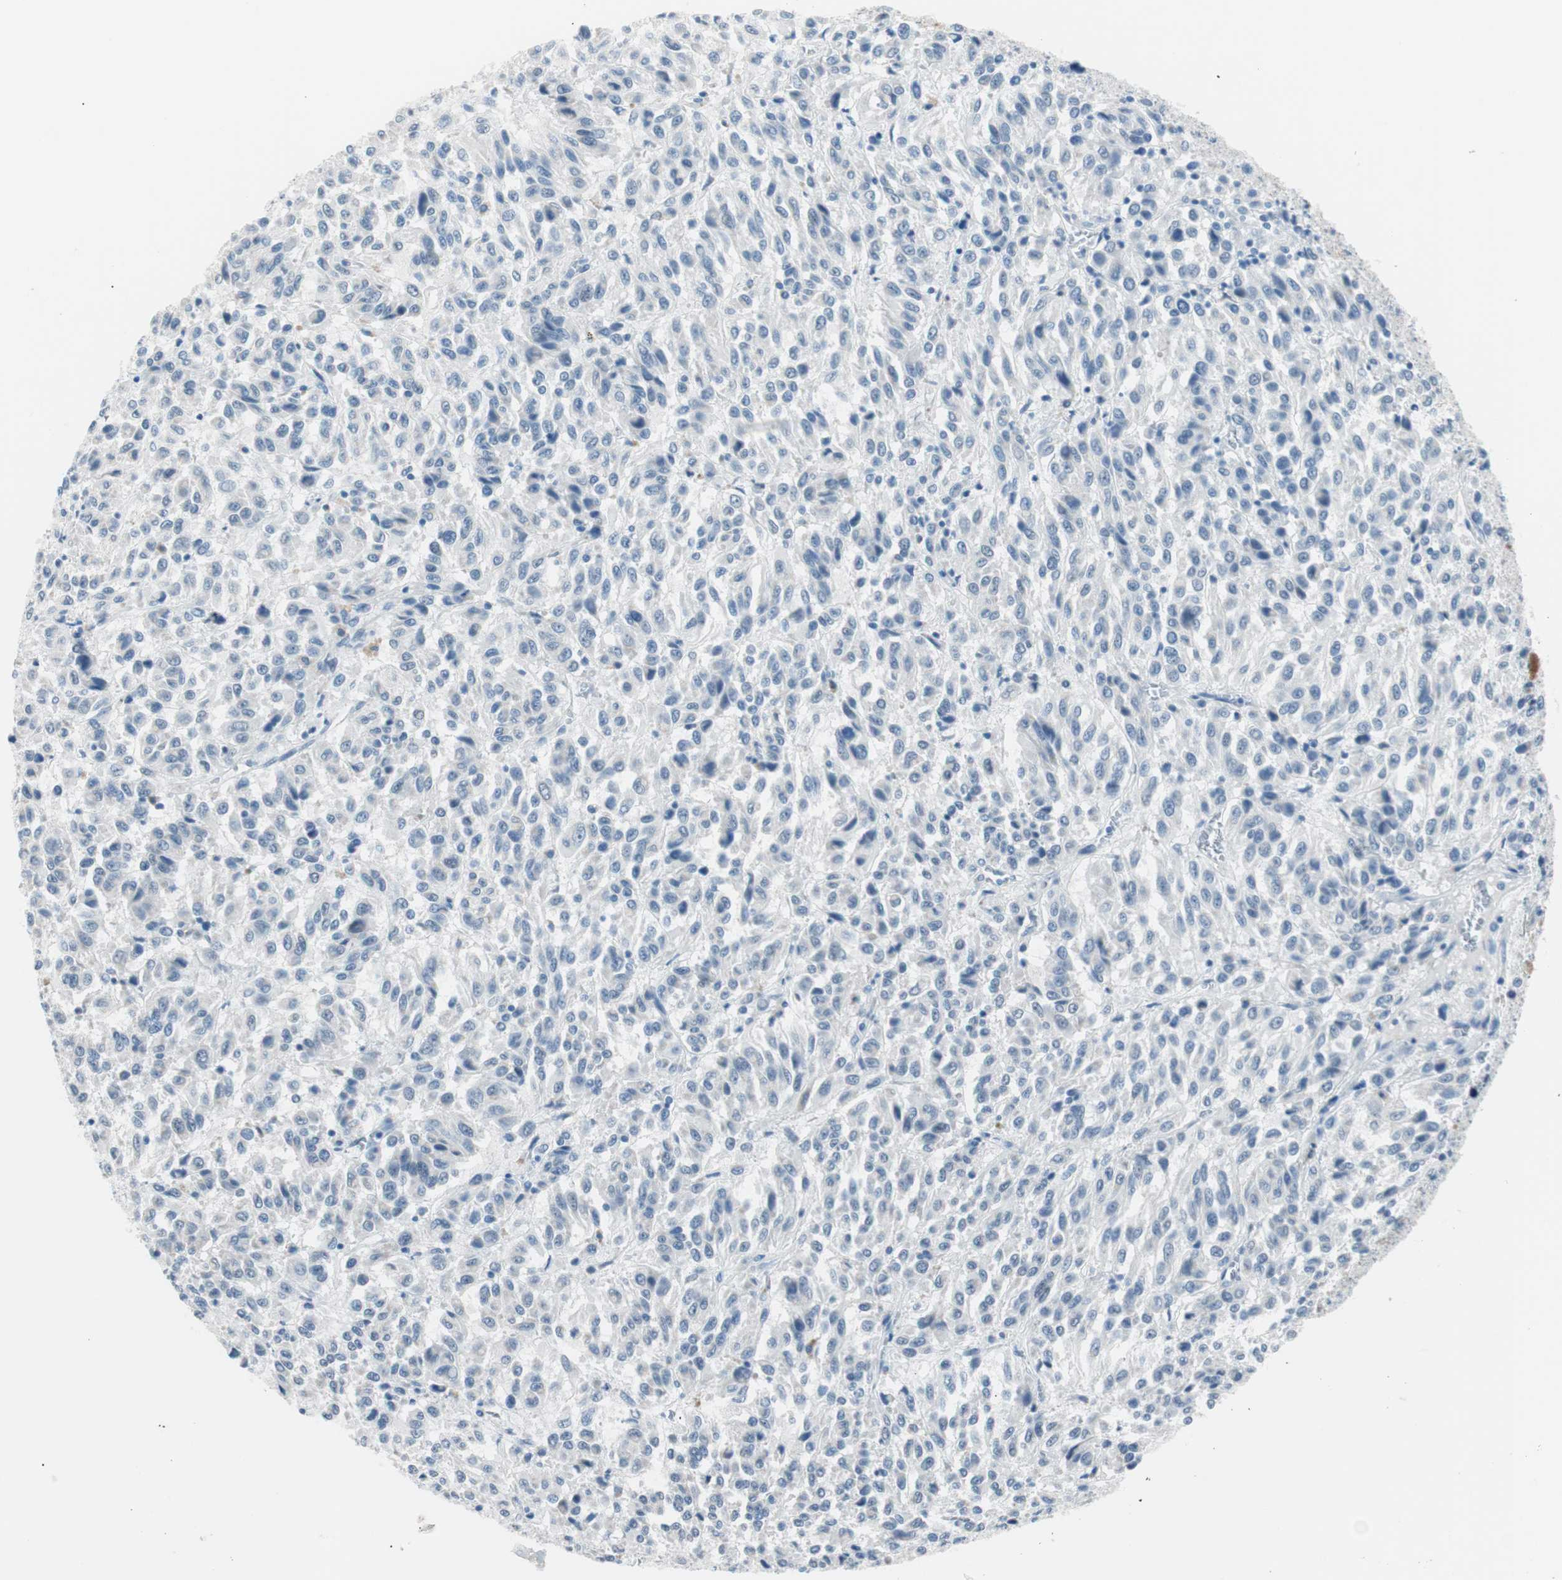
{"staining": {"intensity": "negative", "quantity": "none", "location": "none"}, "tissue": "melanoma", "cell_type": "Tumor cells", "image_type": "cancer", "snomed": [{"axis": "morphology", "description": "Malignant melanoma, Metastatic site"}, {"axis": "topography", "description": "Lung"}], "caption": "DAB immunohistochemical staining of human melanoma reveals no significant expression in tumor cells.", "gene": "VIL1", "patient": {"sex": "male", "age": 64}}